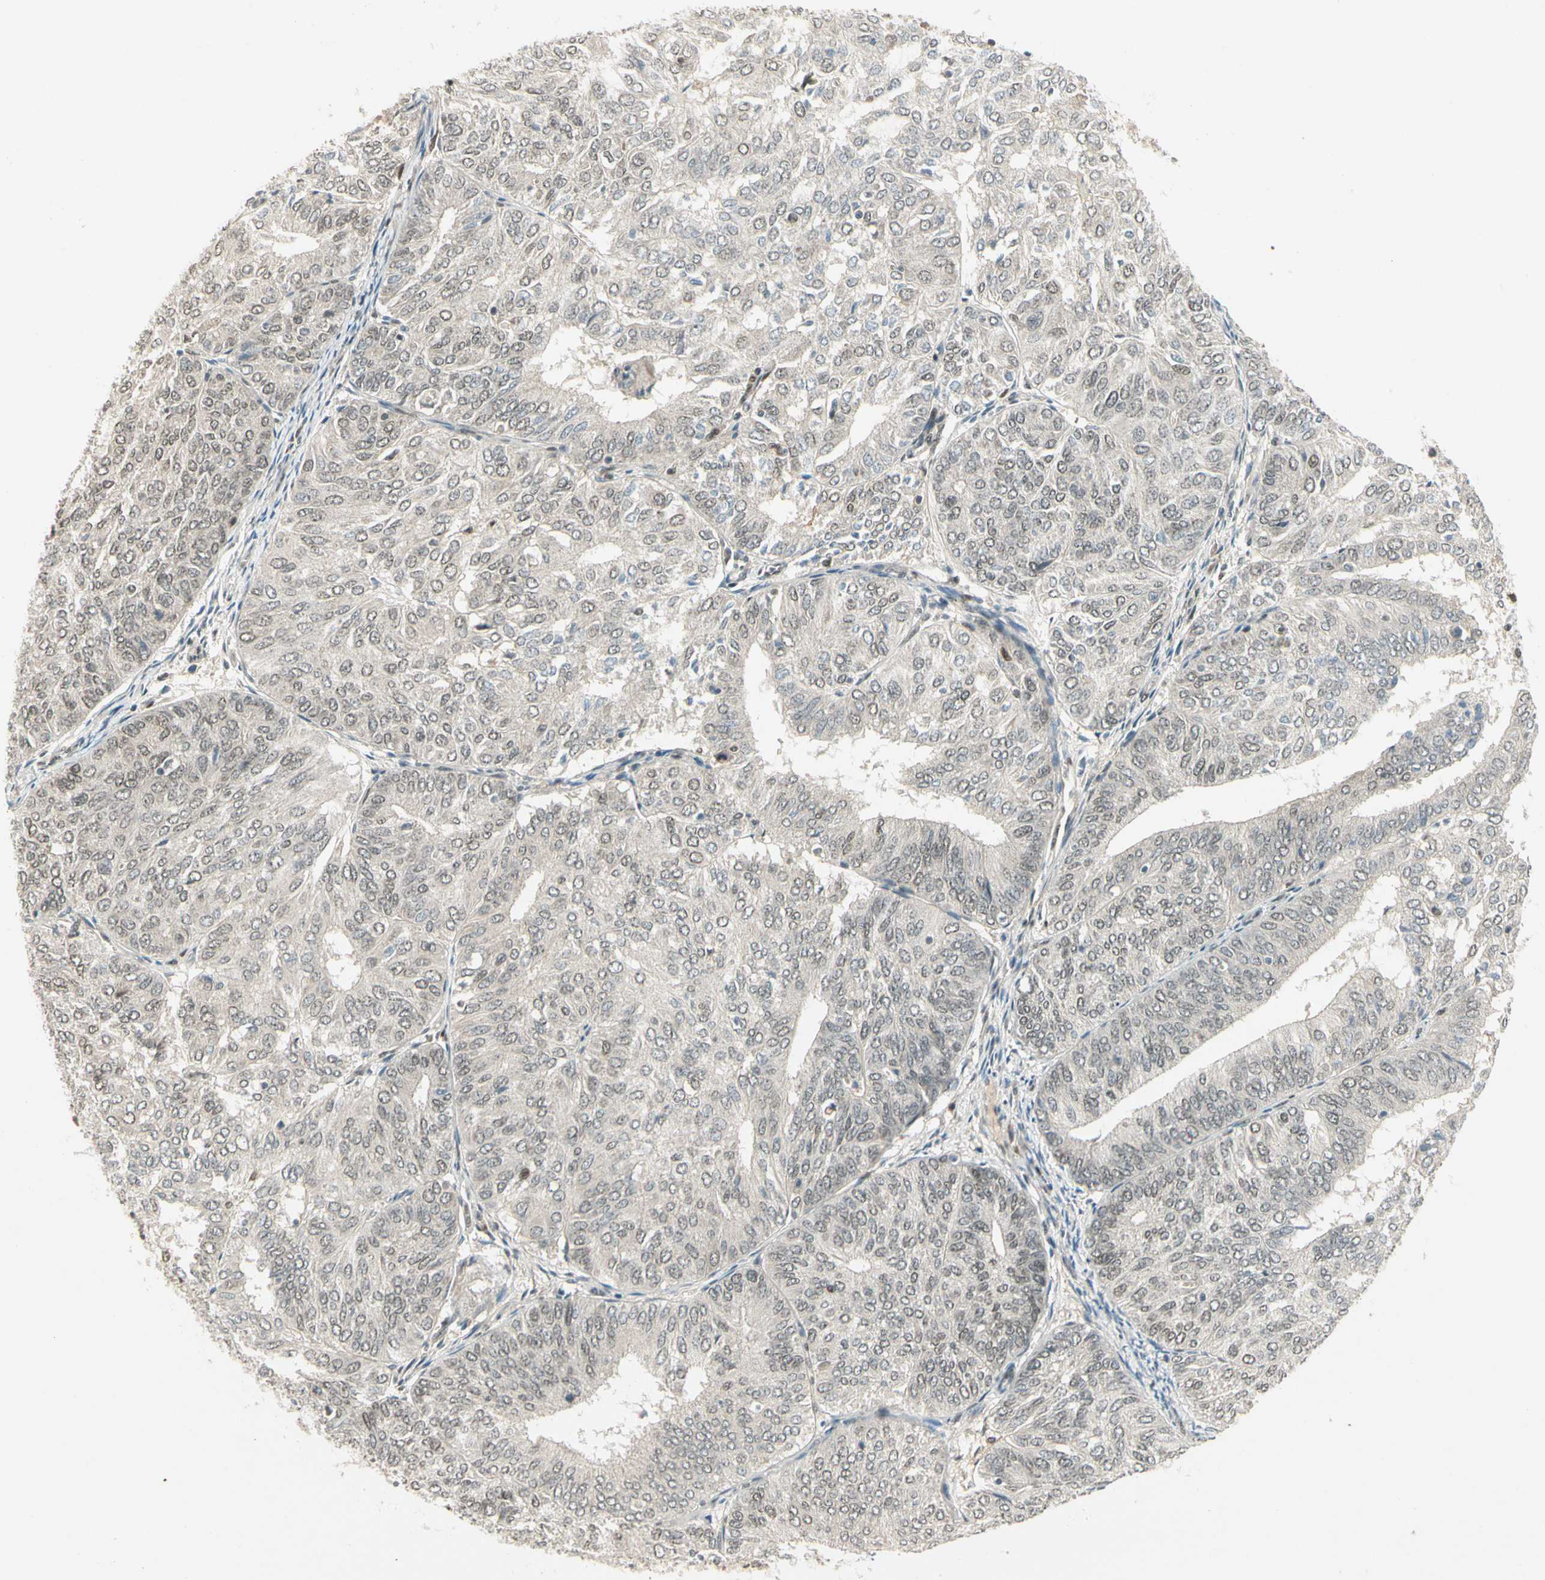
{"staining": {"intensity": "weak", "quantity": ">75%", "location": "cytoplasmic/membranous"}, "tissue": "endometrial cancer", "cell_type": "Tumor cells", "image_type": "cancer", "snomed": [{"axis": "morphology", "description": "Adenocarcinoma, NOS"}, {"axis": "topography", "description": "Uterus"}], "caption": "Human endometrial adenocarcinoma stained with a brown dye shows weak cytoplasmic/membranous positive positivity in about >75% of tumor cells.", "gene": "GTF3A", "patient": {"sex": "female", "age": 60}}